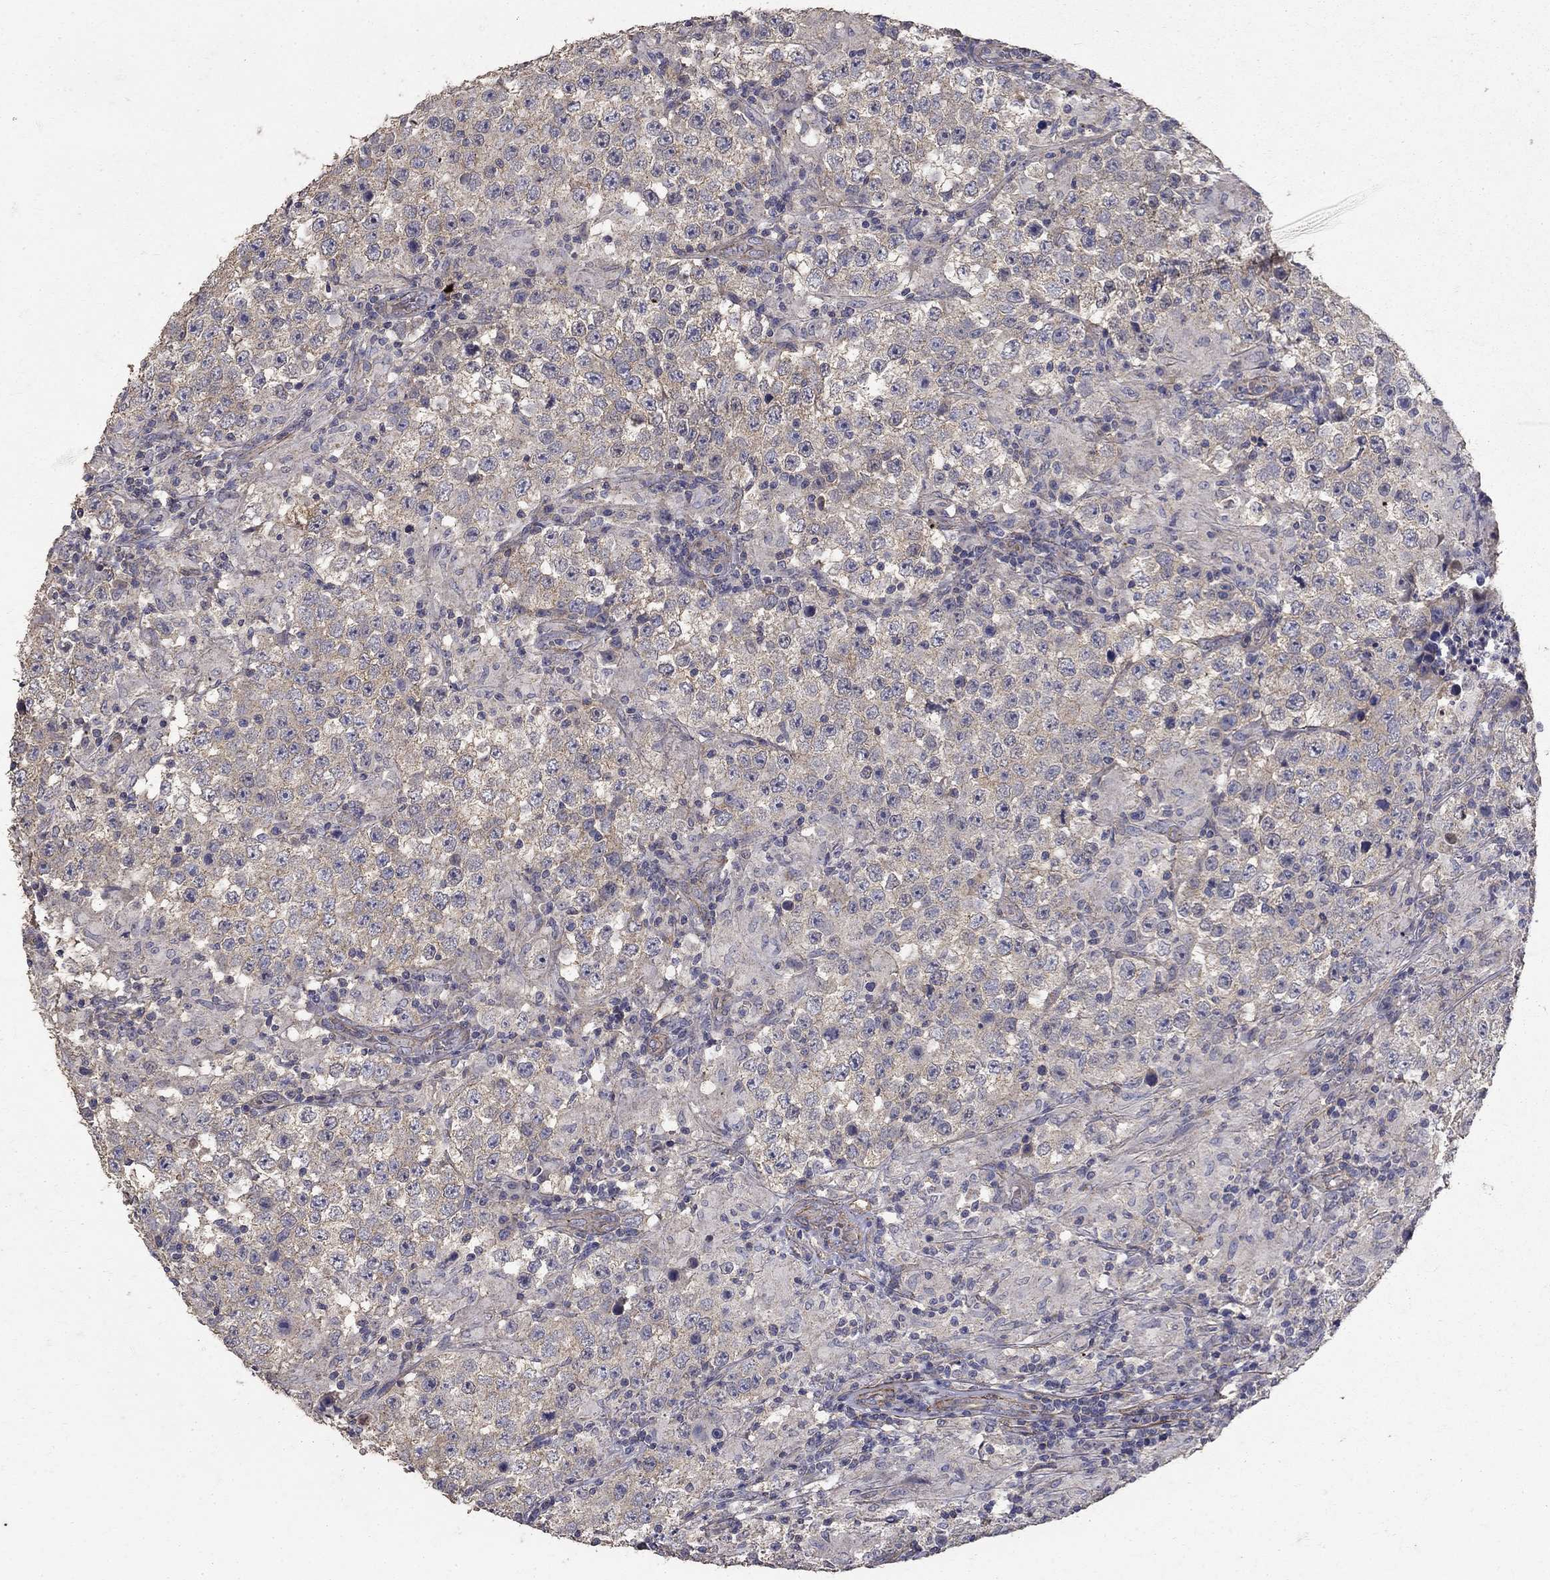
{"staining": {"intensity": "weak", "quantity": "25%-75%", "location": "cytoplasmic/membranous"}, "tissue": "testis cancer", "cell_type": "Tumor cells", "image_type": "cancer", "snomed": [{"axis": "morphology", "description": "Seminoma, NOS"}, {"axis": "morphology", "description": "Carcinoma, Embryonal, NOS"}, {"axis": "topography", "description": "Testis"}], "caption": "Embryonal carcinoma (testis) was stained to show a protein in brown. There is low levels of weak cytoplasmic/membranous expression in approximately 25%-75% of tumor cells. The staining was performed using DAB, with brown indicating positive protein expression. Nuclei are stained blue with hematoxylin.", "gene": "MPP2", "patient": {"sex": "male", "age": 41}}